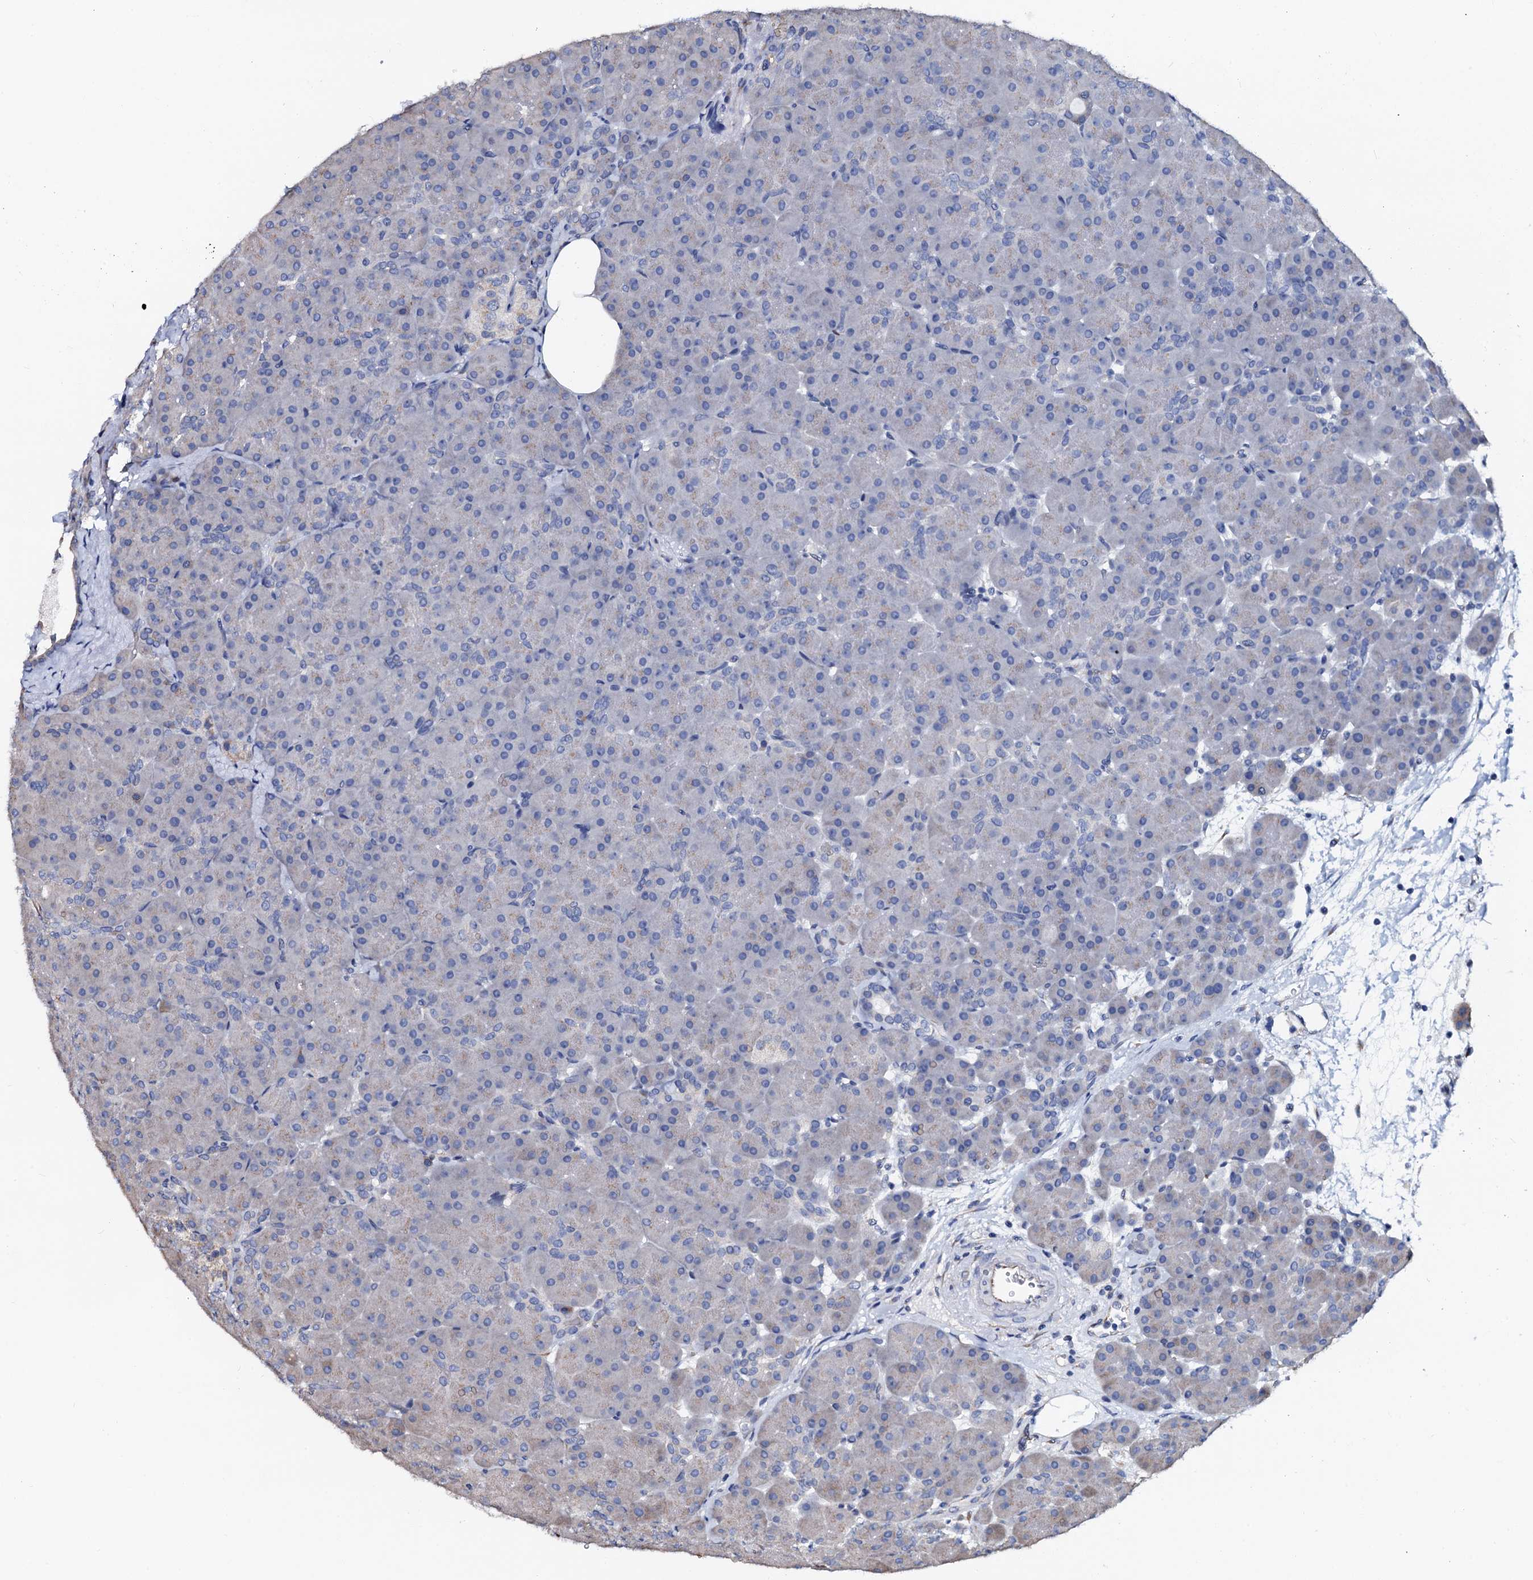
{"staining": {"intensity": "negative", "quantity": "none", "location": "none"}, "tissue": "pancreas", "cell_type": "Exocrine glandular cells", "image_type": "normal", "snomed": [{"axis": "morphology", "description": "Normal tissue, NOS"}, {"axis": "topography", "description": "Pancreas"}], "caption": "Micrograph shows no protein staining in exocrine glandular cells of unremarkable pancreas.", "gene": "AKAP3", "patient": {"sex": "male", "age": 66}}